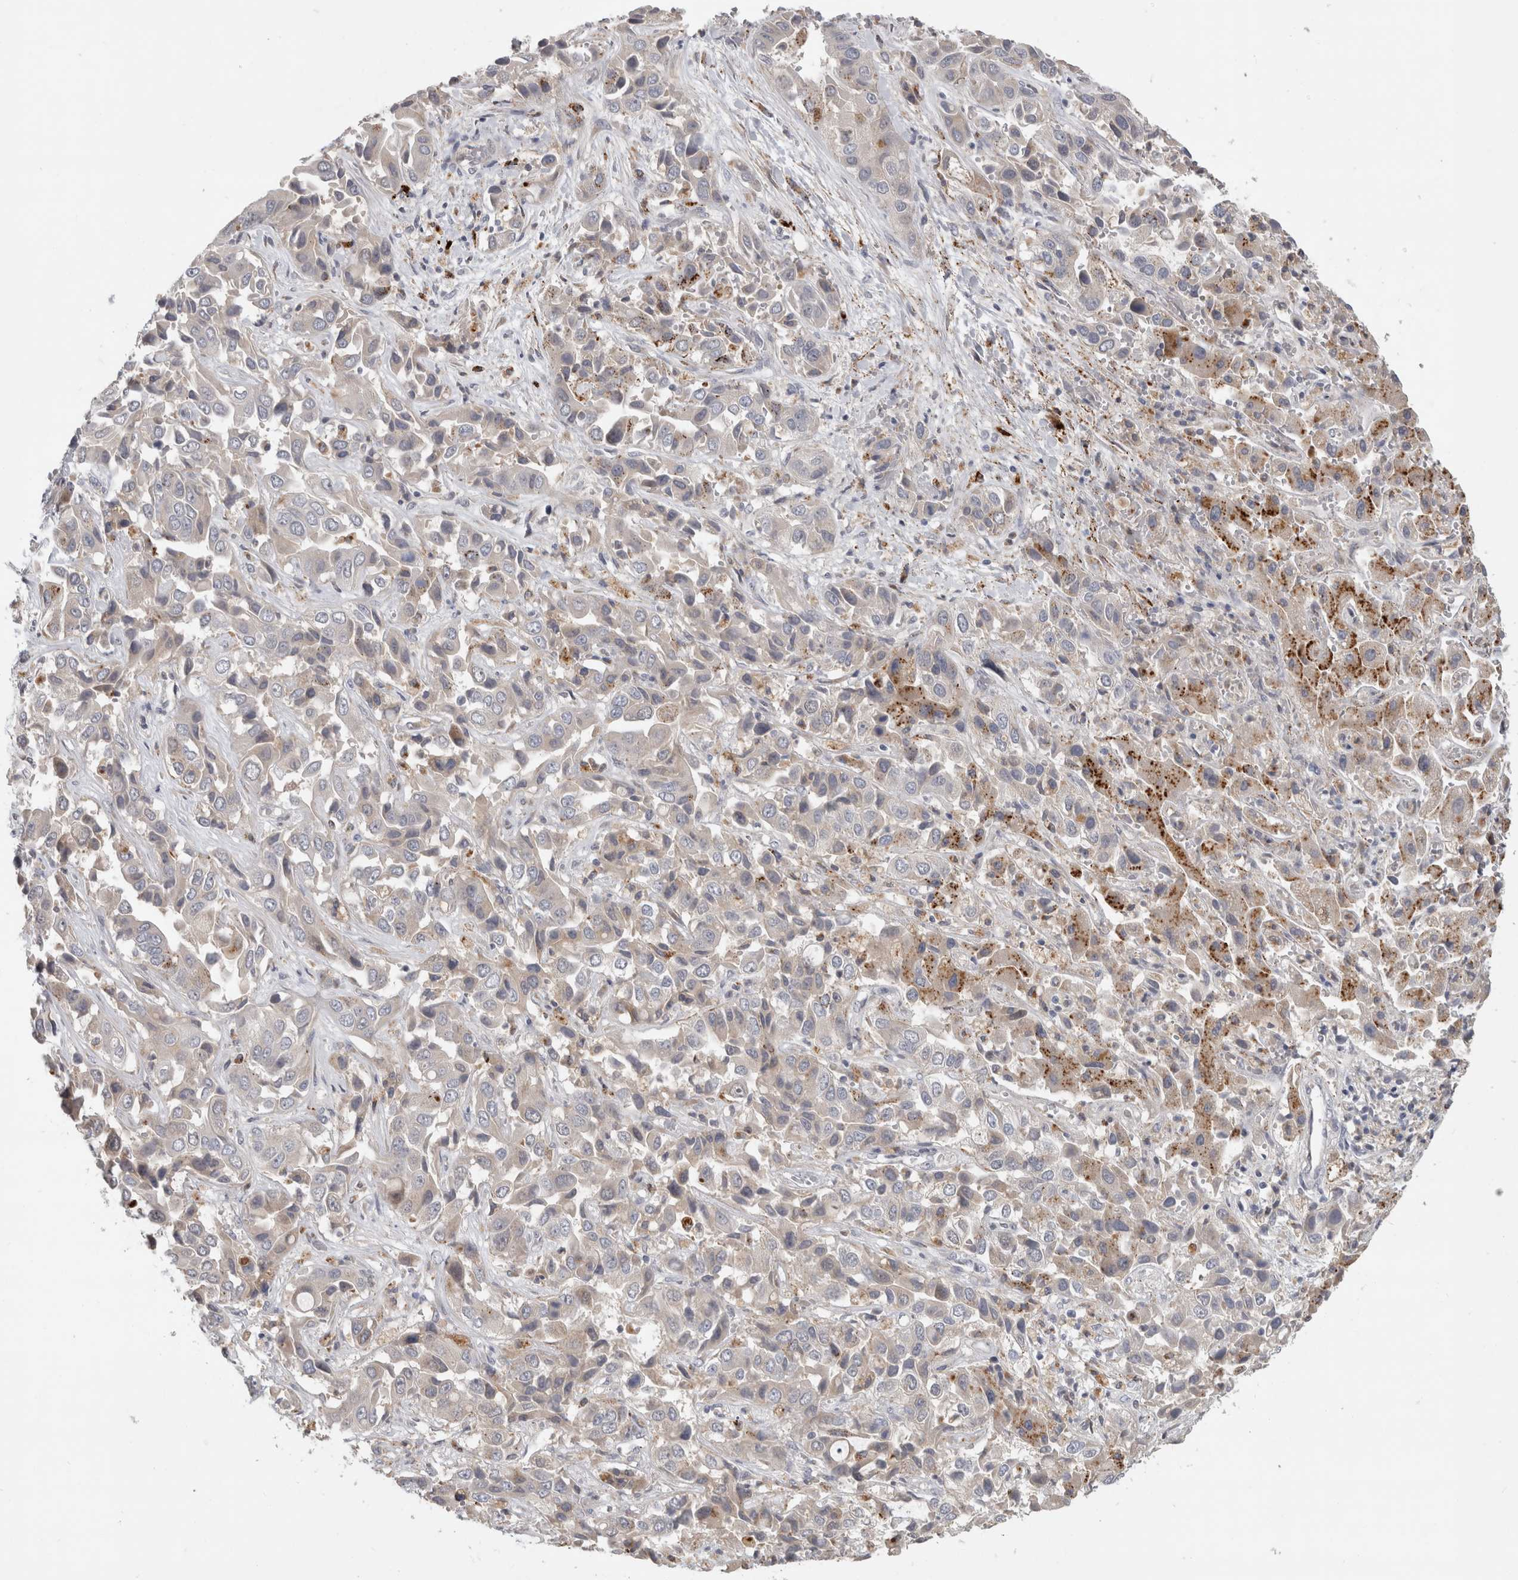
{"staining": {"intensity": "strong", "quantity": "<25%", "location": "cytoplasmic/membranous"}, "tissue": "liver cancer", "cell_type": "Tumor cells", "image_type": "cancer", "snomed": [{"axis": "morphology", "description": "Cholangiocarcinoma"}, {"axis": "topography", "description": "Liver"}], "caption": "Strong cytoplasmic/membranous protein staining is identified in about <25% of tumor cells in liver cholangiocarcinoma.", "gene": "MGAT1", "patient": {"sex": "female", "age": 52}}